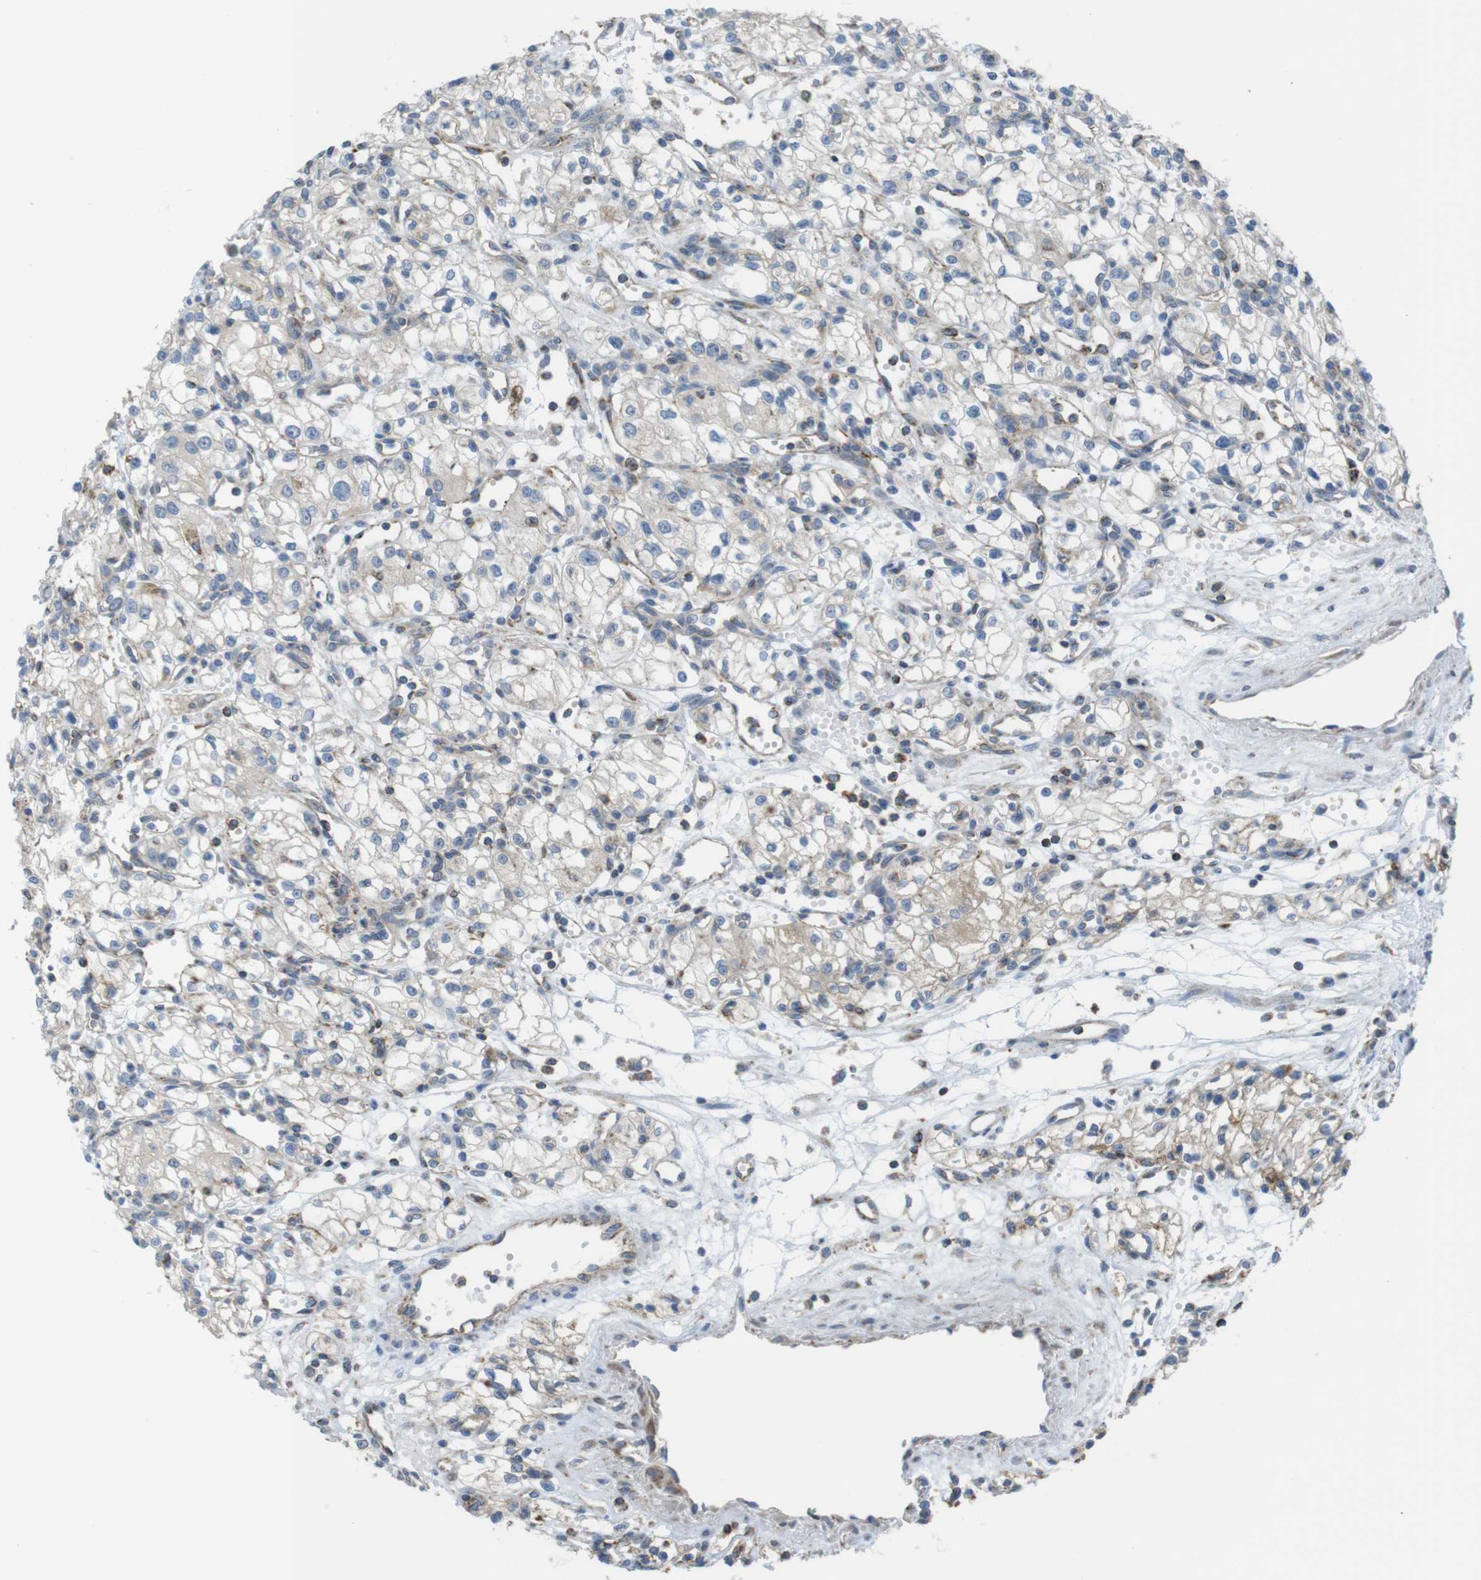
{"staining": {"intensity": "negative", "quantity": "none", "location": "none"}, "tissue": "renal cancer", "cell_type": "Tumor cells", "image_type": "cancer", "snomed": [{"axis": "morphology", "description": "Normal tissue, NOS"}, {"axis": "morphology", "description": "Adenocarcinoma, NOS"}, {"axis": "topography", "description": "Kidney"}], "caption": "Adenocarcinoma (renal) stained for a protein using immunohistochemistry shows no positivity tumor cells.", "gene": "GRIK2", "patient": {"sex": "male", "age": 59}}